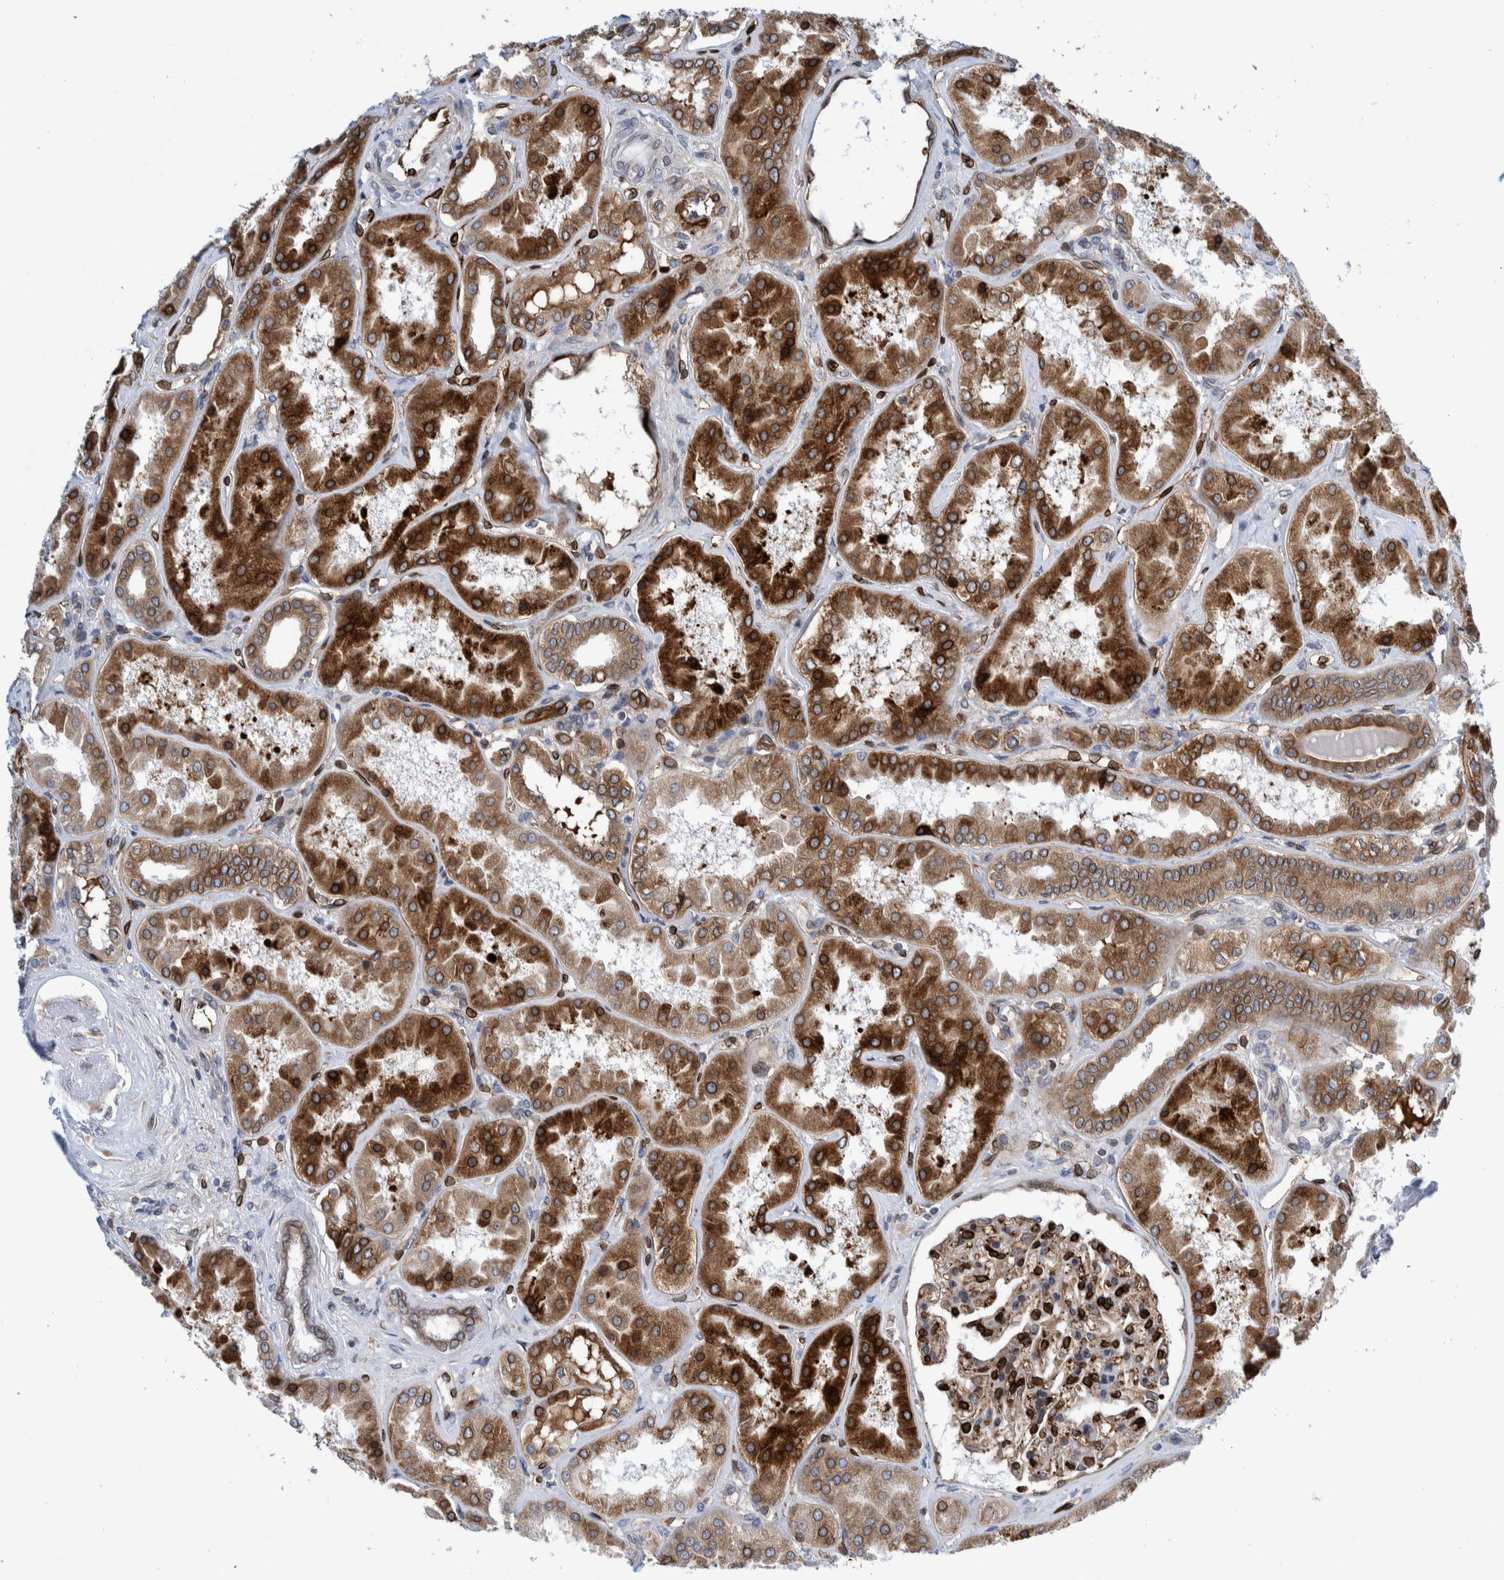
{"staining": {"intensity": "moderate", "quantity": "25%-75%", "location": "cytoplasmic/membranous"}, "tissue": "kidney", "cell_type": "Cells in glomeruli", "image_type": "normal", "snomed": [{"axis": "morphology", "description": "Normal tissue, NOS"}, {"axis": "topography", "description": "Kidney"}], "caption": "IHC (DAB) staining of normal kidney demonstrates moderate cytoplasmic/membranous protein positivity in approximately 25%-75% of cells in glomeruli. (brown staining indicates protein expression, while blue staining denotes nuclei).", "gene": "THEM6", "patient": {"sex": "female", "age": 56}}